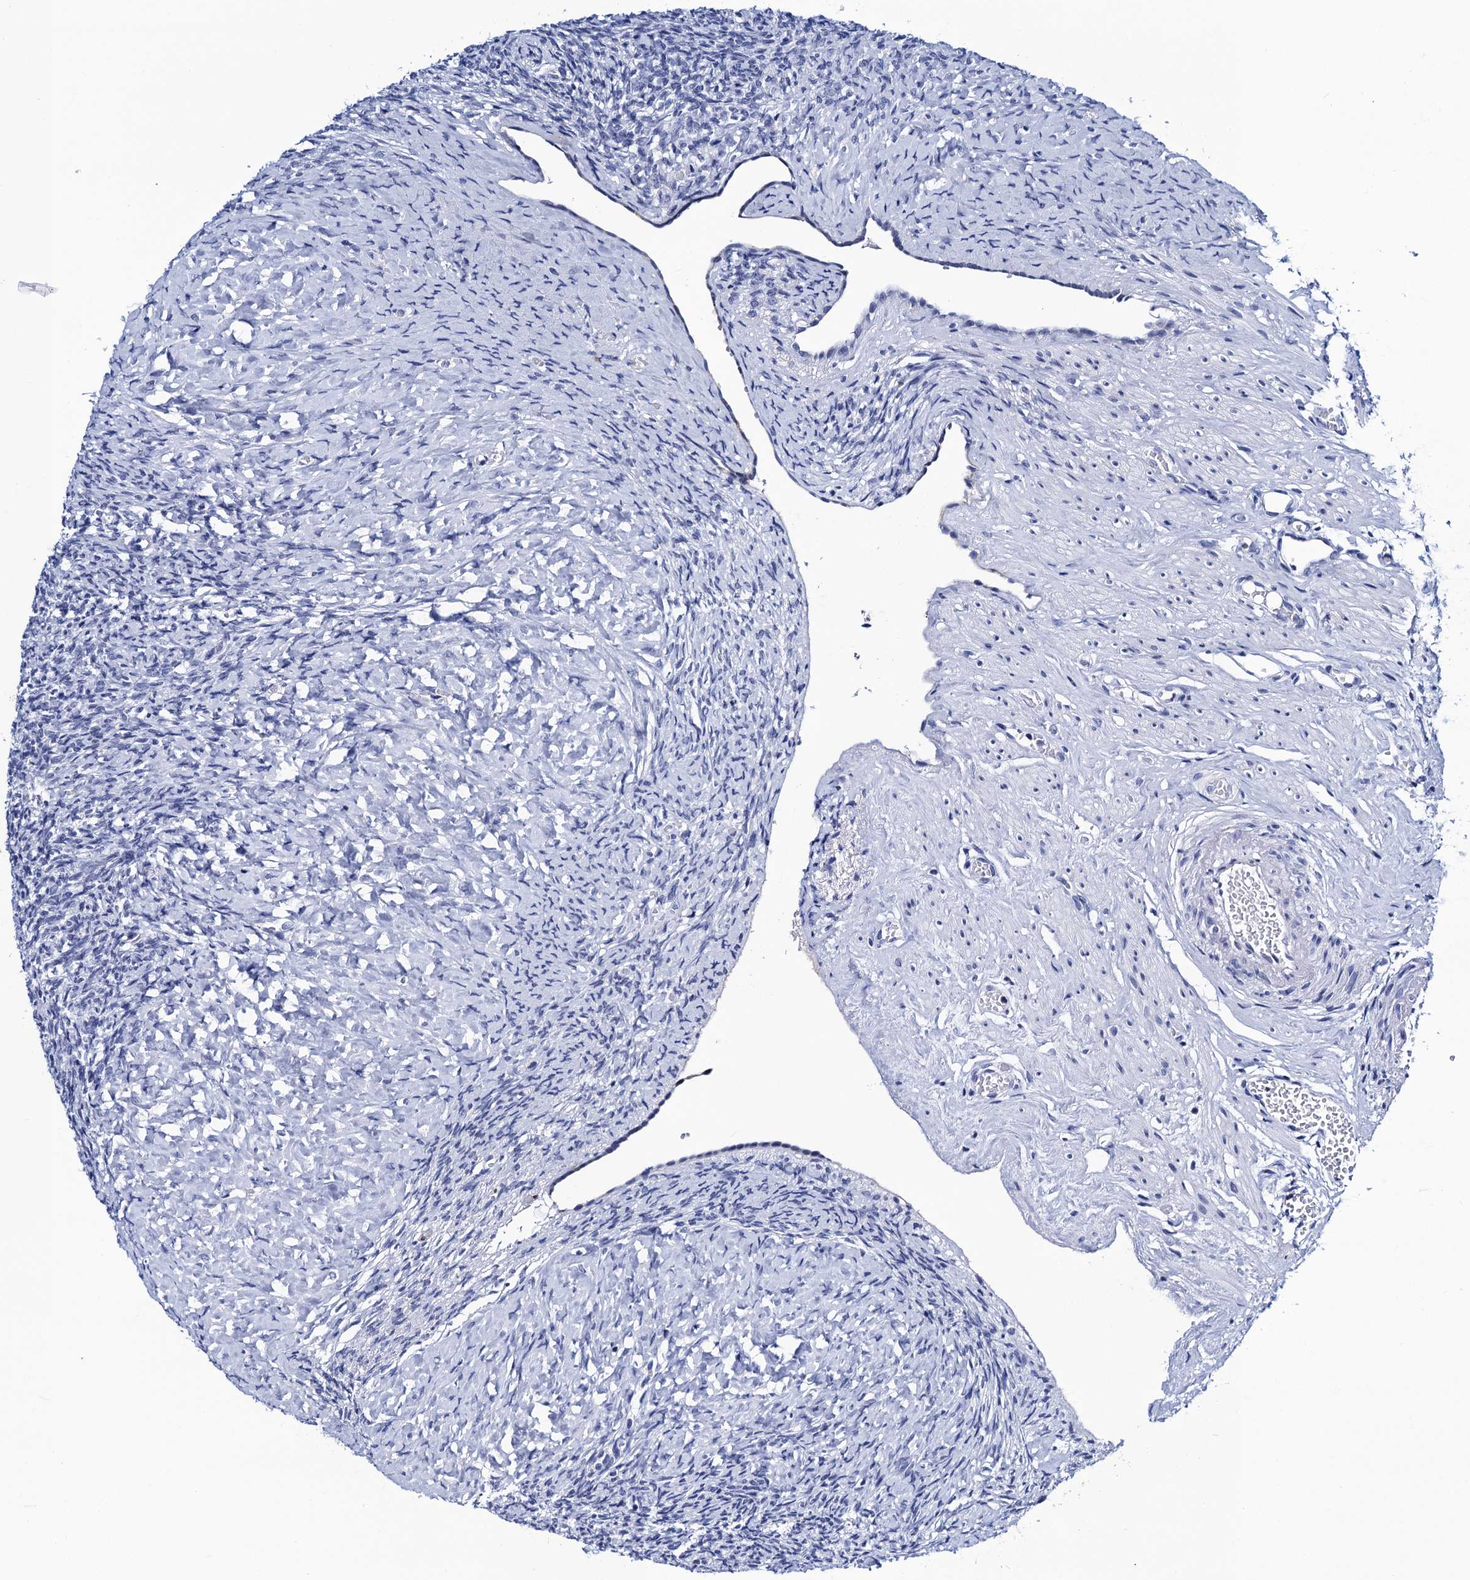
{"staining": {"intensity": "negative", "quantity": "none", "location": "none"}, "tissue": "ovary", "cell_type": "Follicle cells", "image_type": "normal", "snomed": [{"axis": "morphology", "description": "Normal tissue, NOS"}, {"axis": "topography", "description": "Ovary"}], "caption": "Immunohistochemistry histopathology image of normal ovary: human ovary stained with DAB (3,3'-diaminobenzidine) displays no significant protein staining in follicle cells. Brightfield microscopy of IHC stained with DAB (3,3'-diaminobenzidine) (brown) and hematoxylin (blue), captured at high magnification.", "gene": "SLC7A10", "patient": {"sex": "female", "age": 41}}